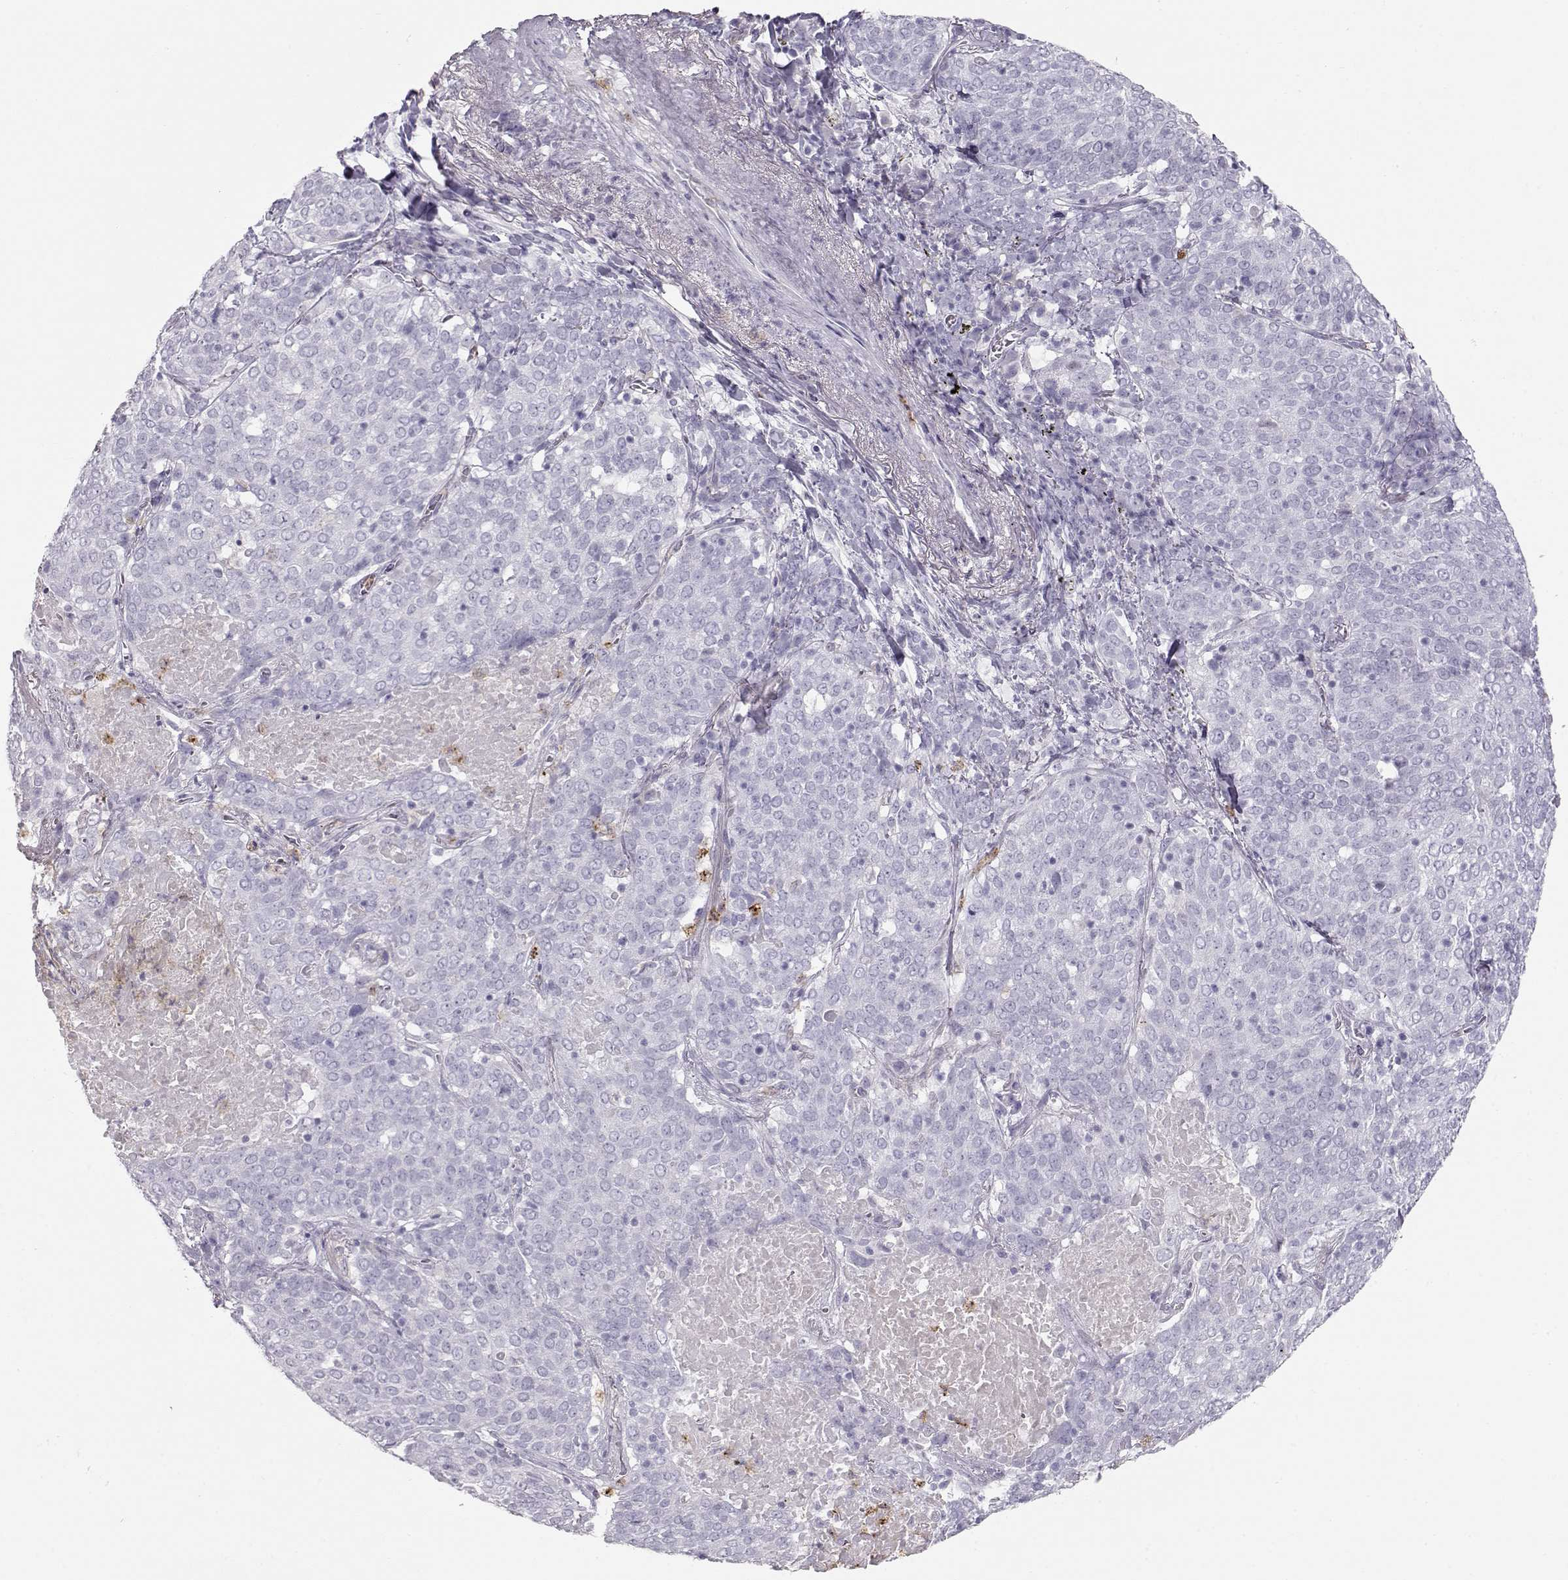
{"staining": {"intensity": "negative", "quantity": "none", "location": "none"}, "tissue": "lung cancer", "cell_type": "Tumor cells", "image_type": "cancer", "snomed": [{"axis": "morphology", "description": "Squamous cell carcinoma, NOS"}, {"axis": "topography", "description": "Lung"}], "caption": "Lung cancer (squamous cell carcinoma) stained for a protein using IHC demonstrates no expression tumor cells.", "gene": "MIP", "patient": {"sex": "male", "age": 82}}